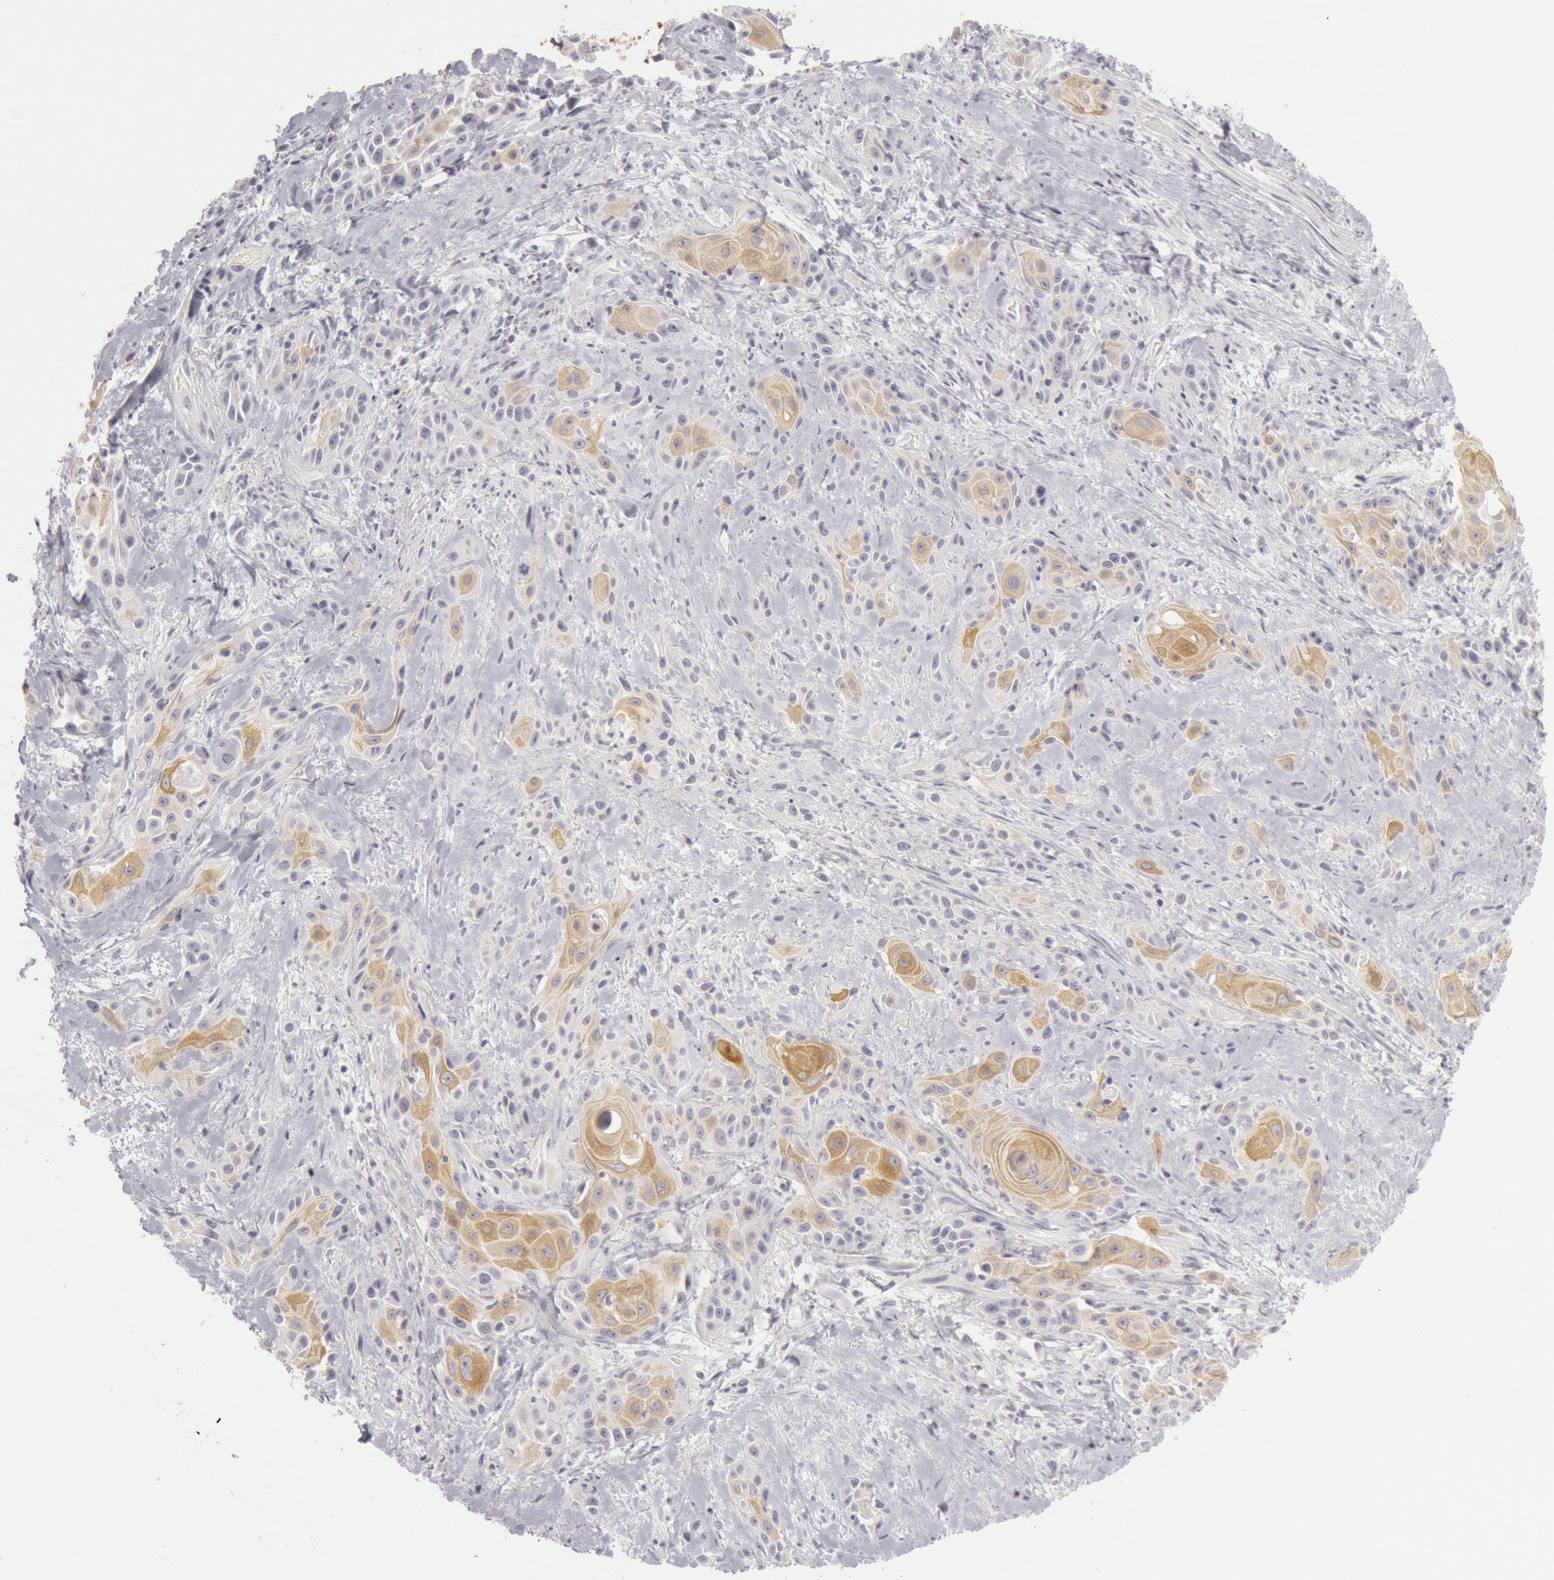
{"staining": {"intensity": "moderate", "quantity": "25%-75%", "location": "cytoplasmic/membranous"}, "tissue": "skin cancer", "cell_type": "Tumor cells", "image_type": "cancer", "snomed": [{"axis": "morphology", "description": "Squamous cell carcinoma, NOS"}, {"axis": "topography", "description": "Skin"}, {"axis": "topography", "description": "Anal"}], "caption": "A micrograph of skin squamous cell carcinoma stained for a protein exhibits moderate cytoplasmic/membranous brown staining in tumor cells.", "gene": "KRT16", "patient": {"sex": "male", "age": 64}}